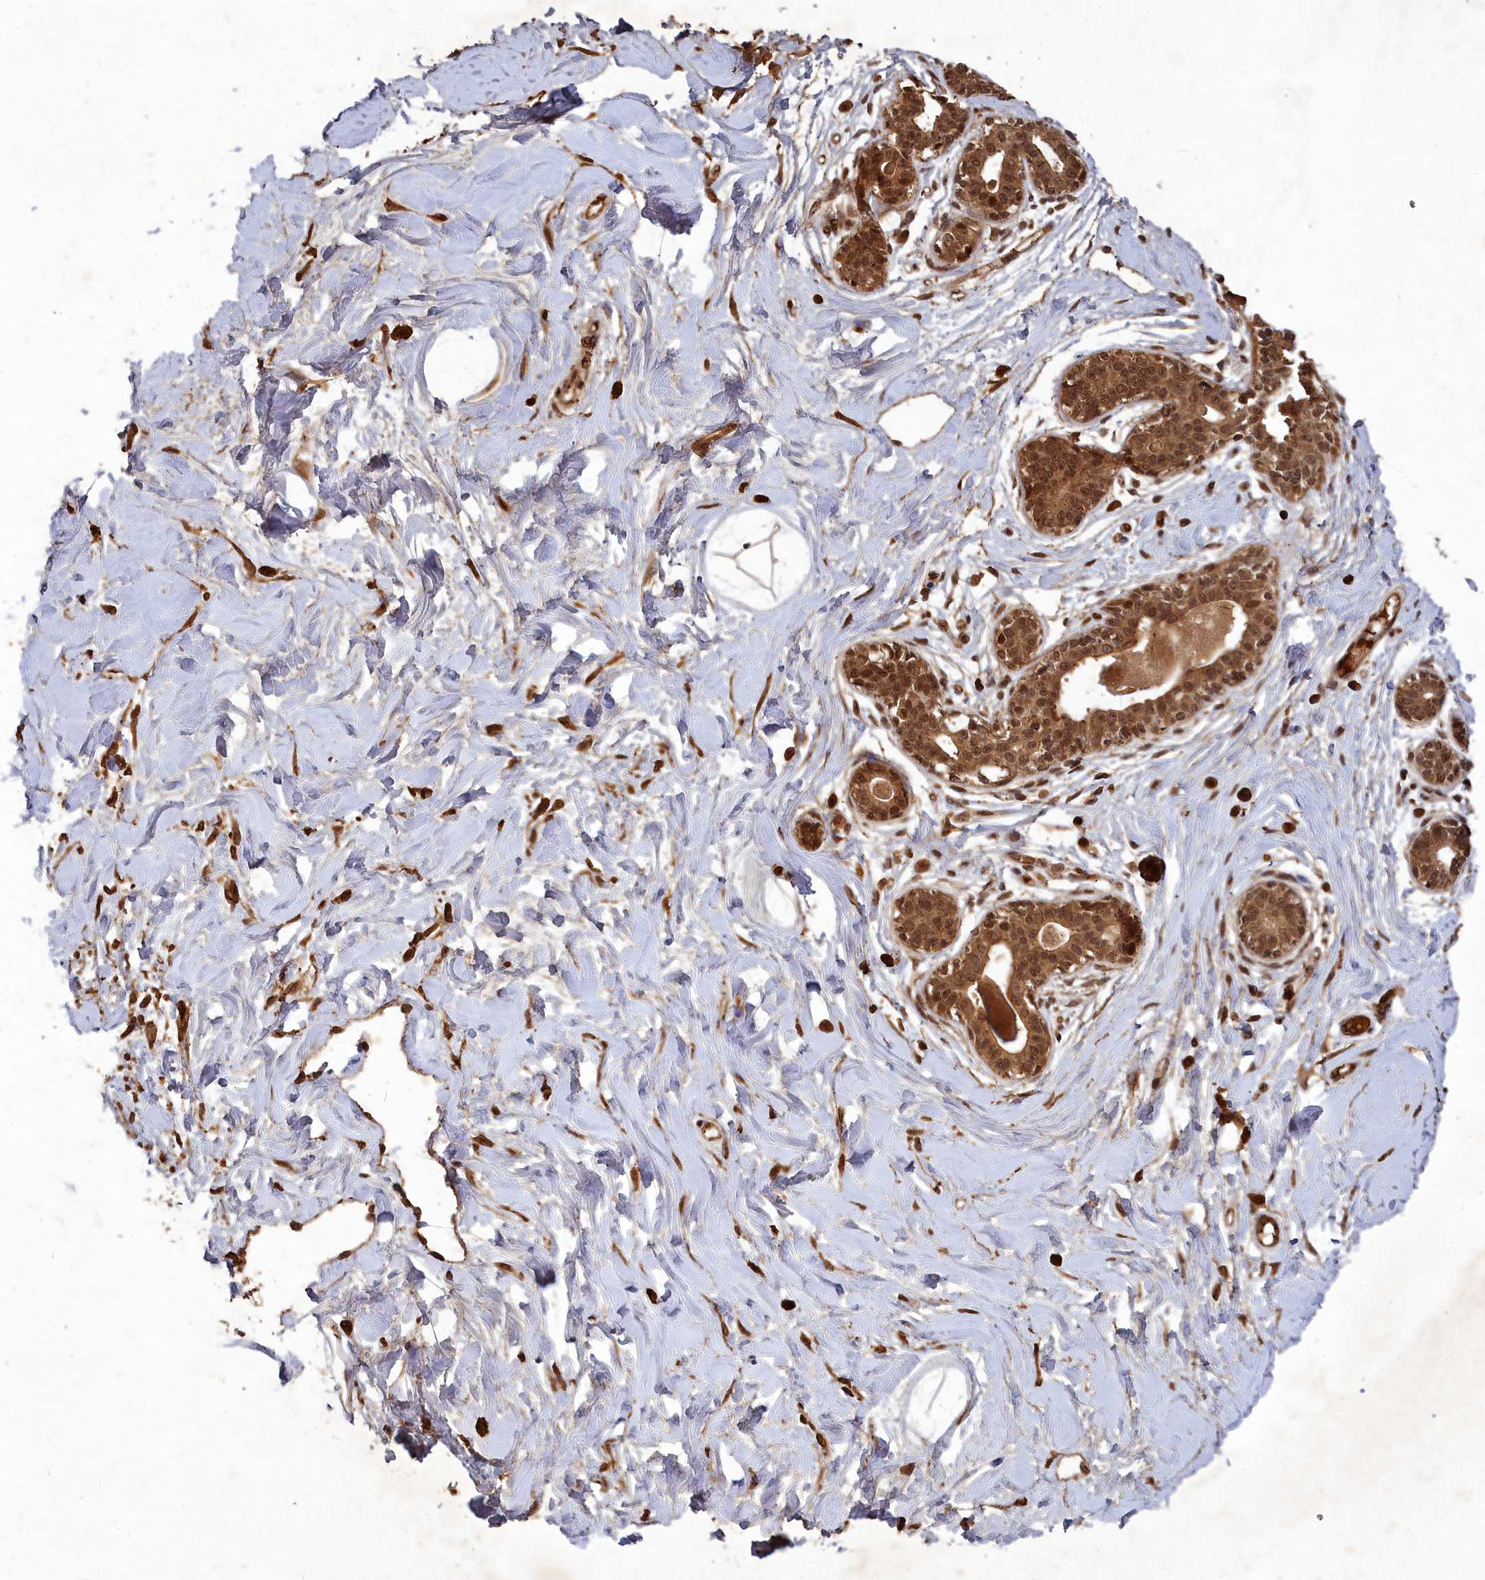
{"staining": {"intensity": "strong", "quantity": ">75%", "location": "cytoplasmic/membranous,nuclear"}, "tissue": "breast", "cell_type": "Adipocytes", "image_type": "normal", "snomed": [{"axis": "morphology", "description": "Normal tissue, NOS"}, {"axis": "topography", "description": "Breast"}], "caption": "Adipocytes exhibit strong cytoplasmic/membranous,nuclear positivity in about >75% of cells in unremarkable breast.", "gene": "SRMS", "patient": {"sex": "female", "age": 45}}